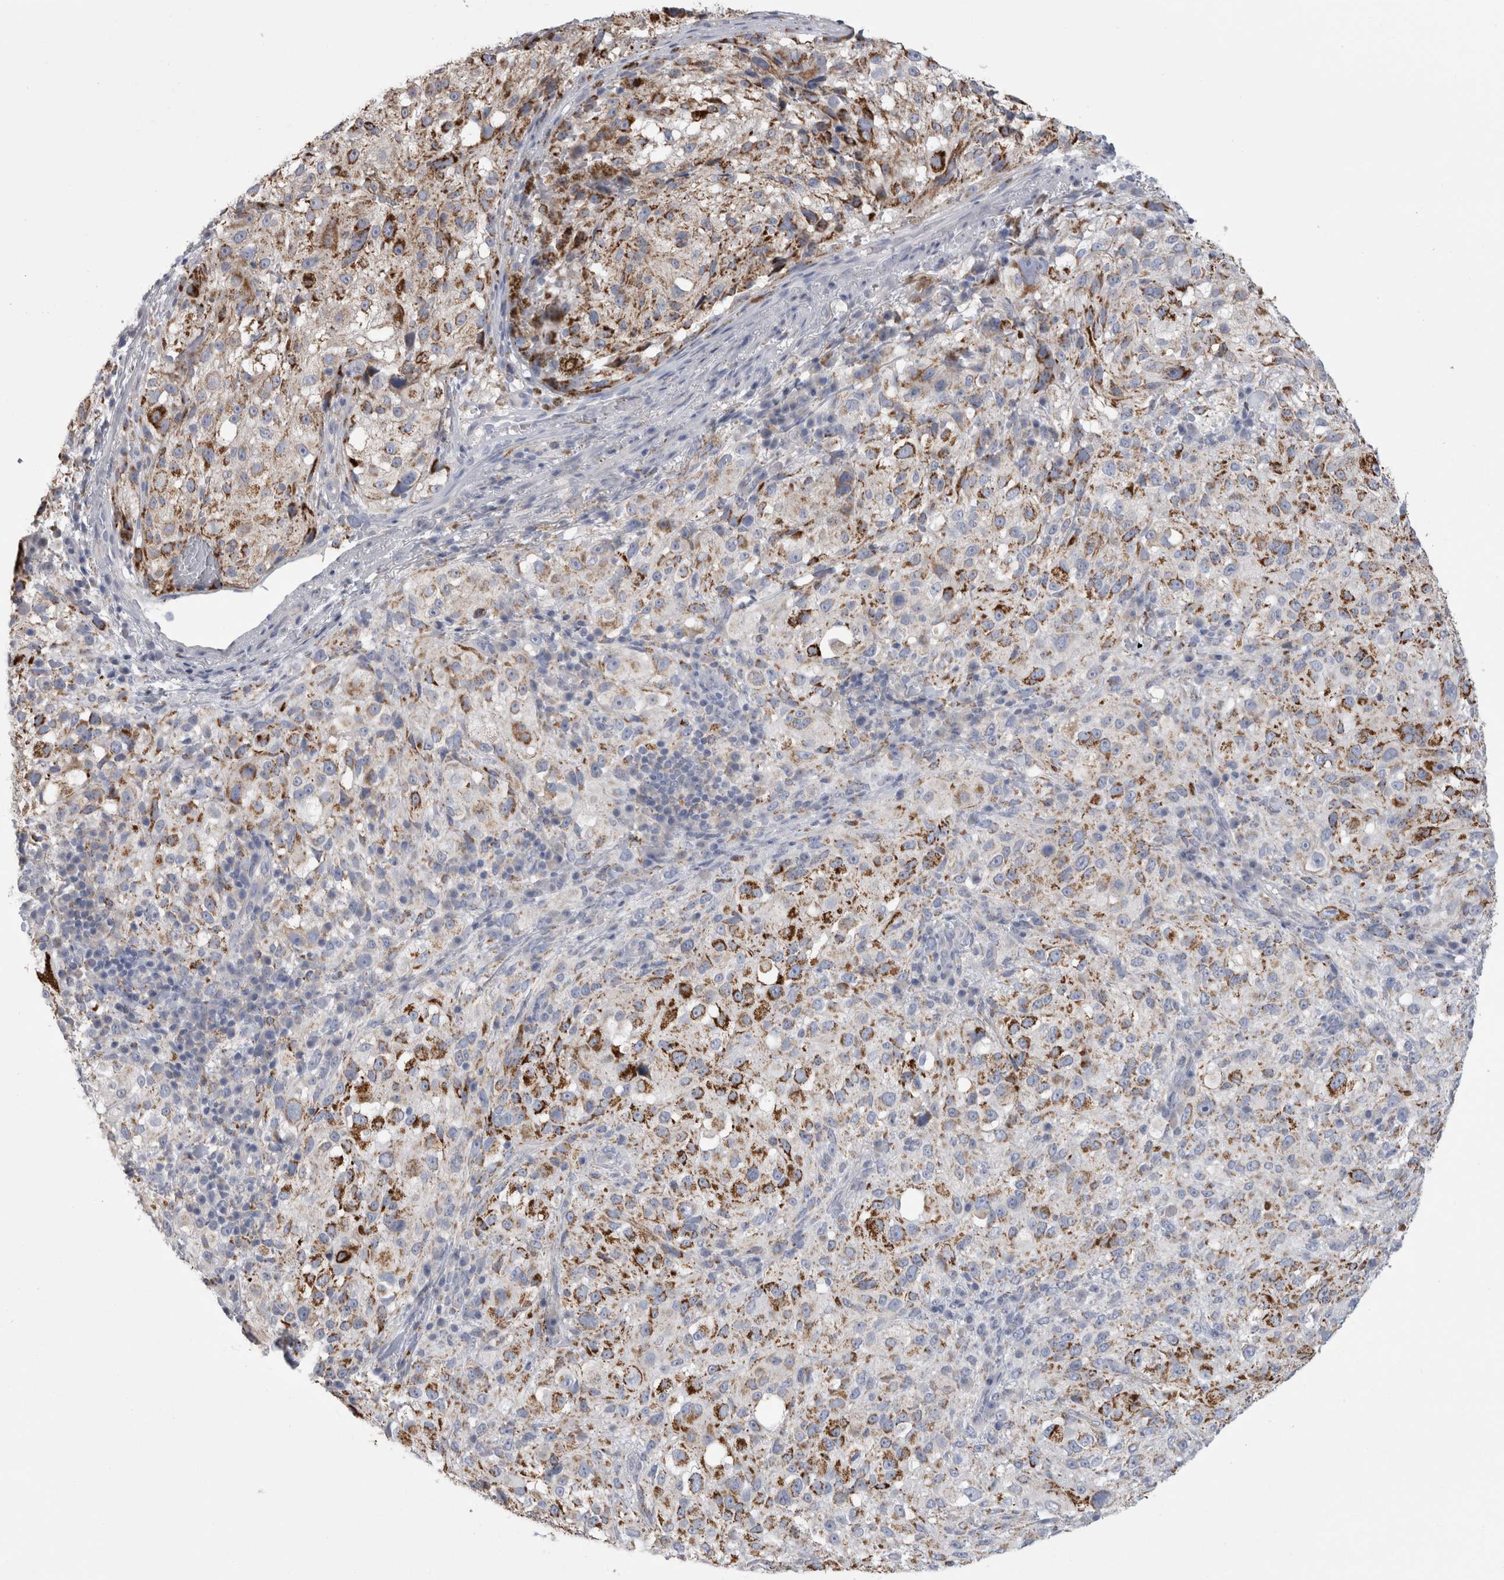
{"staining": {"intensity": "negative", "quantity": "none", "location": "none"}, "tissue": "melanoma", "cell_type": "Tumor cells", "image_type": "cancer", "snomed": [{"axis": "morphology", "description": "Necrosis, NOS"}, {"axis": "morphology", "description": "Malignant melanoma, NOS"}, {"axis": "topography", "description": "Skin"}], "caption": "Immunohistochemistry (IHC) of human malignant melanoma shows no expression in tumor cells. (Brightfield microscopy of DAB (3,3'-diaminobenzidine) immunohistochemistry (IHC) at high magnification).", "gene": "GATM", "patient": {"sex": "female", "age": 87}}